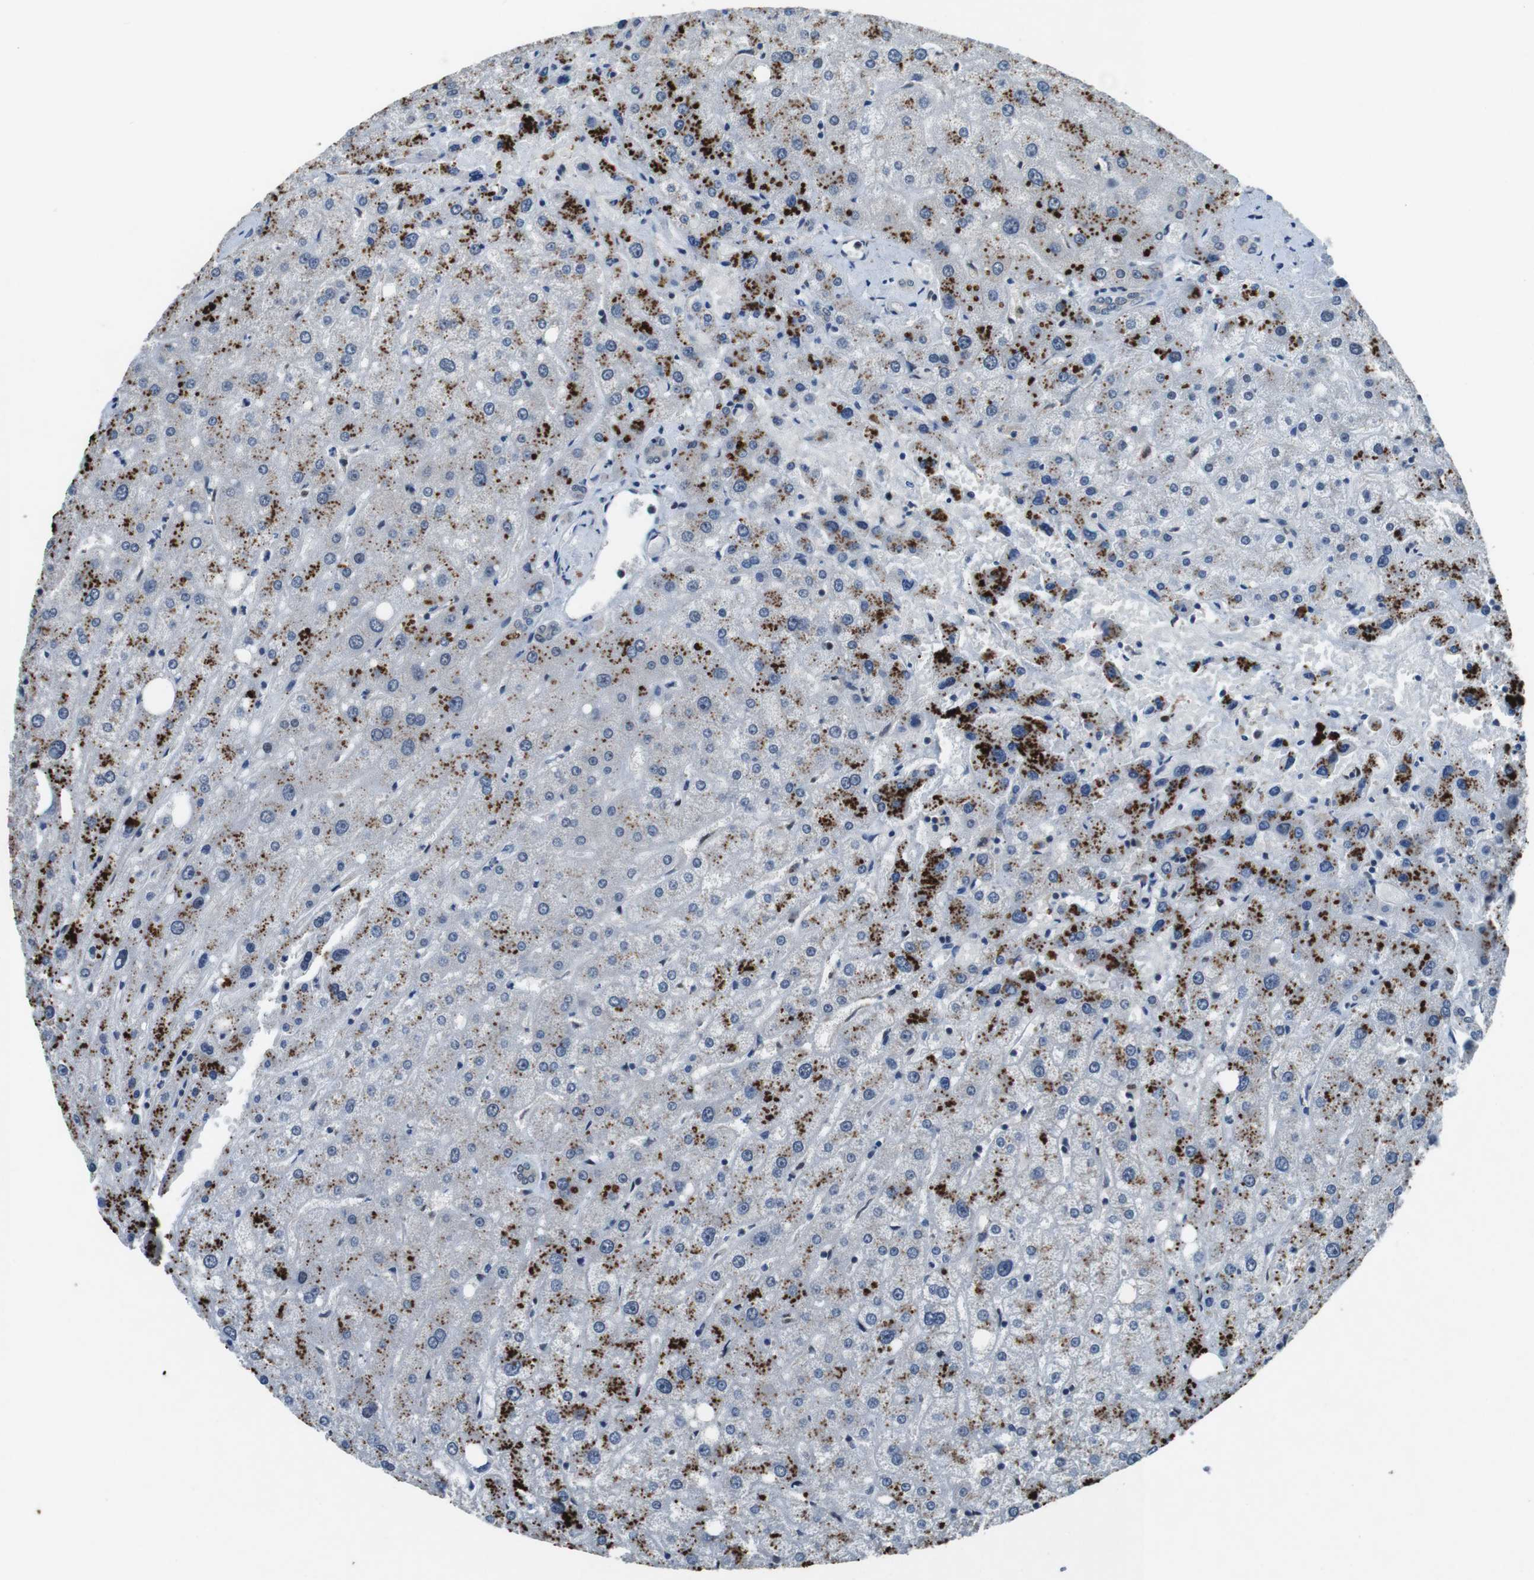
{"staining": {"intensity": "moderate", "quantity": "25%-75%", "location": "cytoplasmic/membranous"}, "tissue": "liver", "cell_type": "Cholangiocytes", "image_type": "normal", "snomed": [{"axis": "morphology", "description": "Normal tissue, NOS"}, {"axis": "topography", "description": "Liver"}], "caption": "A high-resolution photomicrograph shows immunohistochemistry (IHC) staining of benign liver, which demonstrates moderate cytoplasmic/membranous positivity in about 25%-75% of cholangiocytes. (DAB IHC, brown staining for protein, blue staining for nuclei).", "gene": "USP7", "patient": {"sex": "male", "age": 73}}